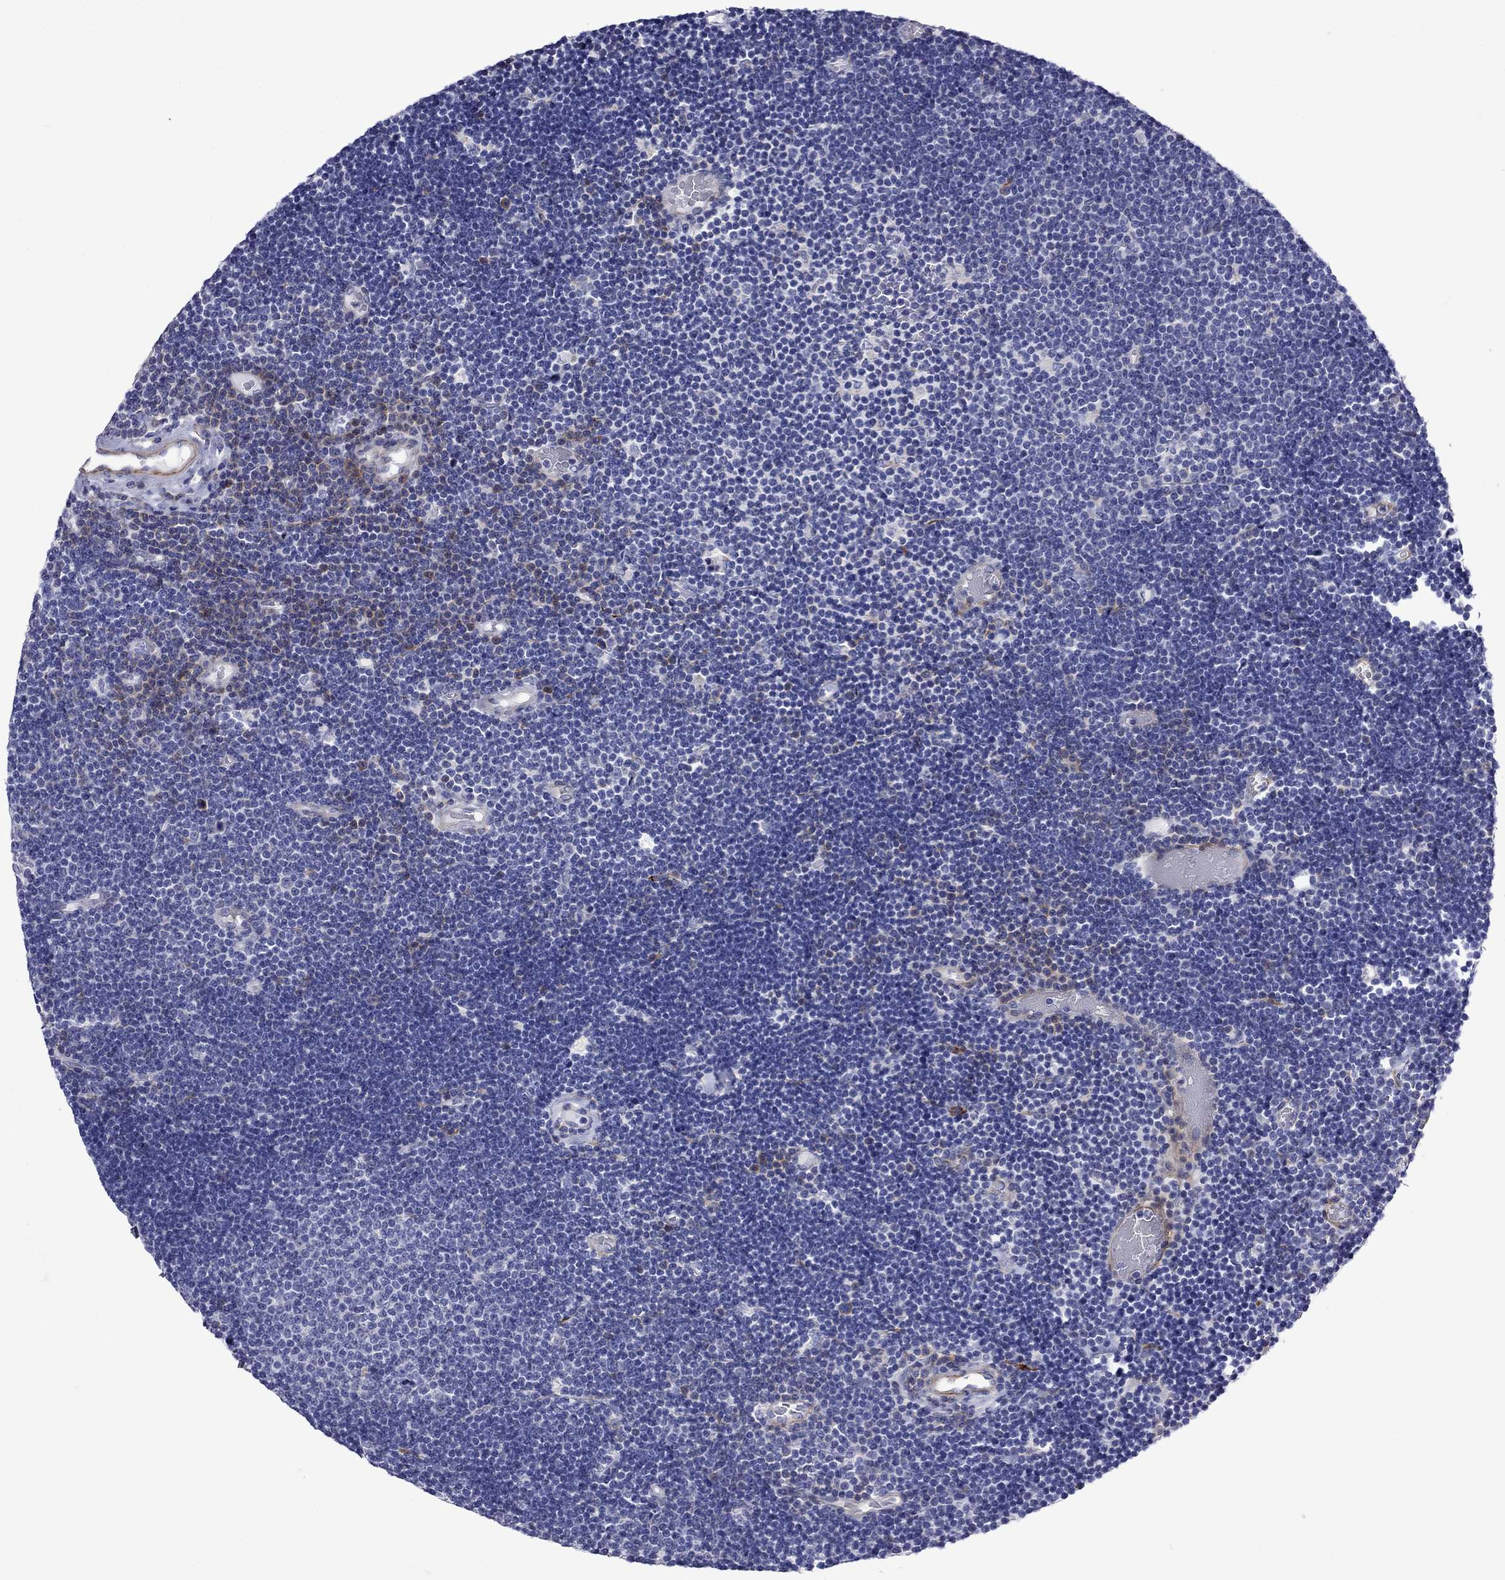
{"staining": {"intensity": "negative", "quantity": "none", "location": "none"}, "tissue": "lymphoma", "cell_type": "Tumor cells", "image_type": "cancer", "snomed": [{"axis": "morphology", "description": "Malignant lymphoma, non-Hodgkin's type, Low grade"}, {"axis": "topography", "description": "Brain"}], "caption": "Tumor cells show no significant expression in malignant lymphoma, non-Hodgkin's type (low-grade).", "gene": "HSPG2", "patient": {"sex": "female", "age": 66}}